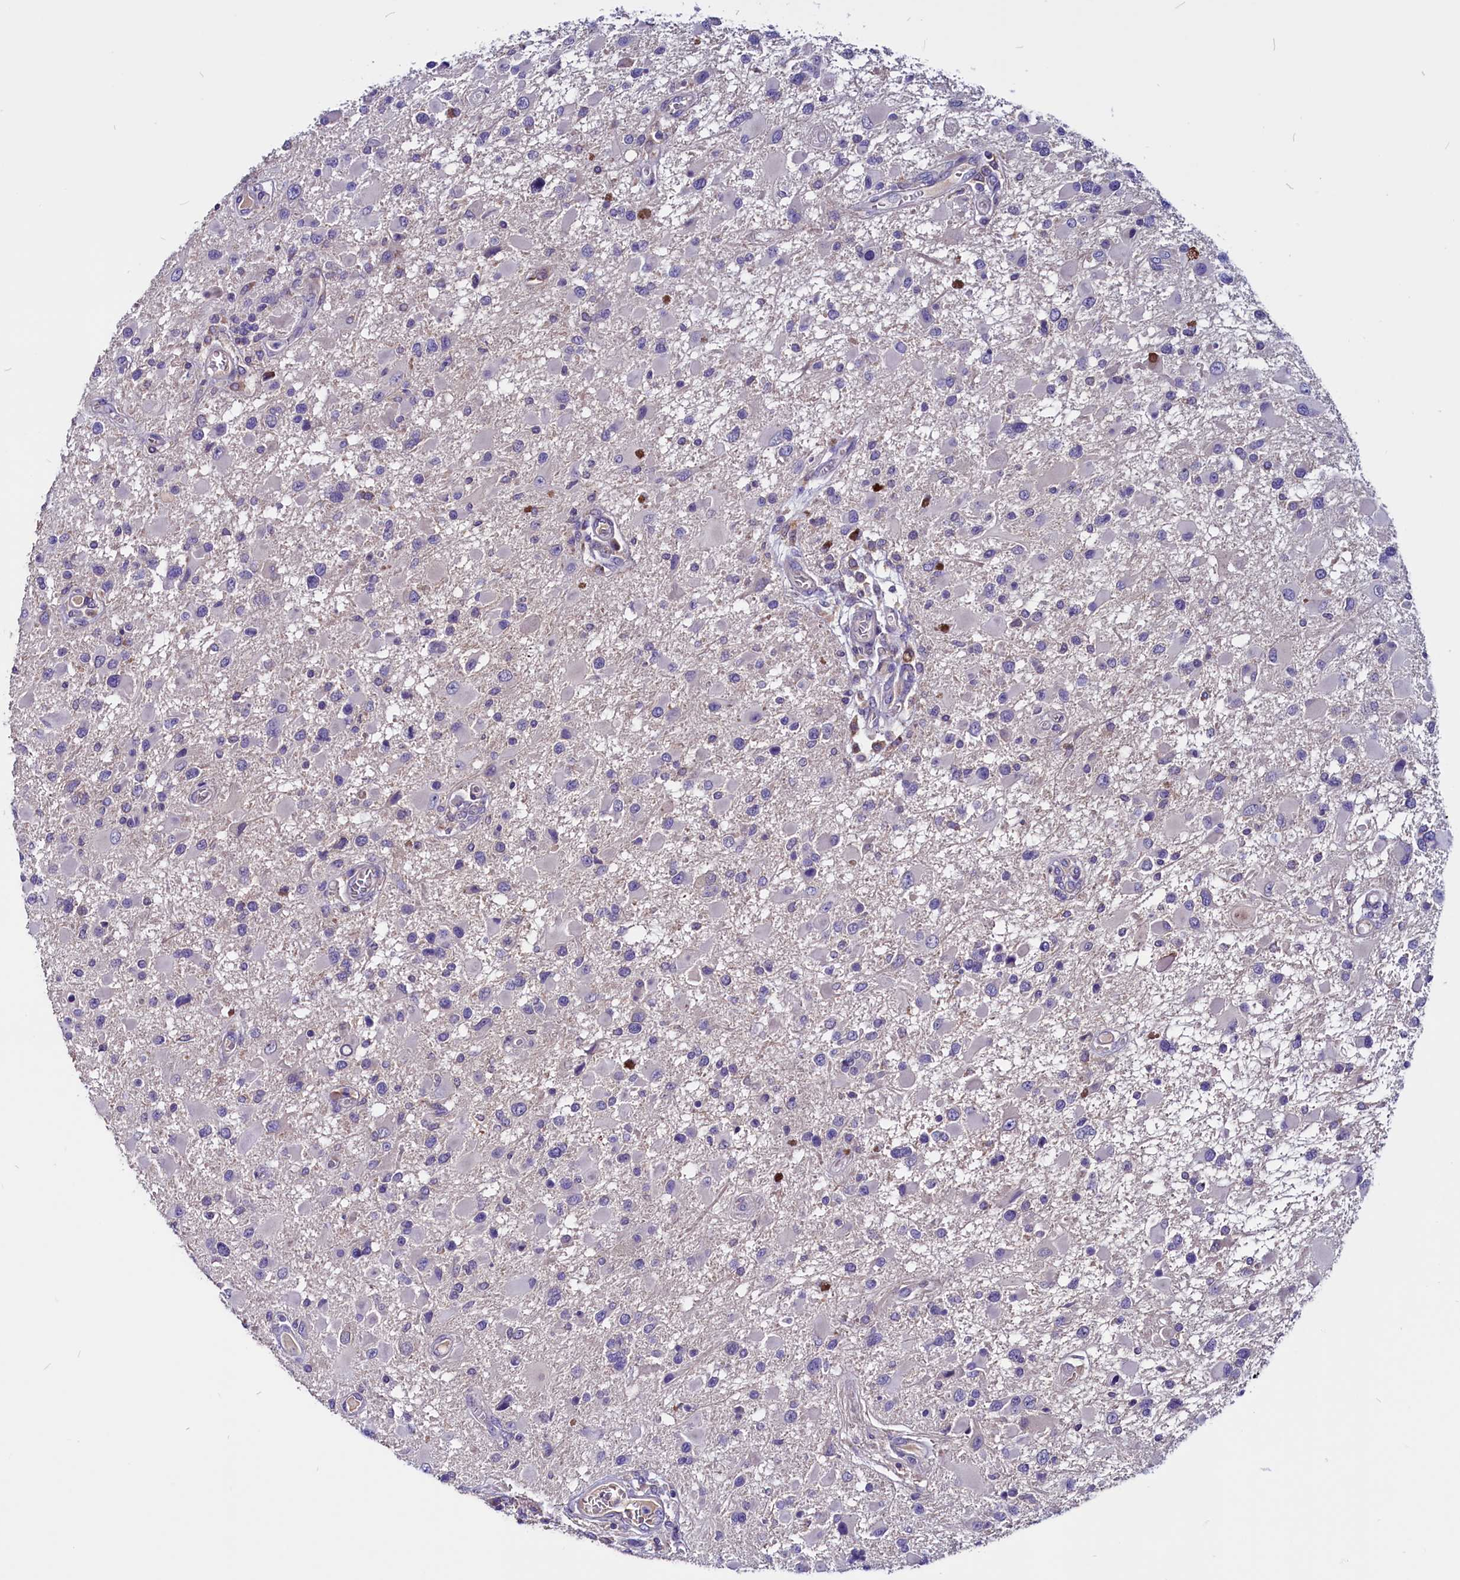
{"staining": {"intensity": "negative", "quantity": "none", "location": "none"}, "tissue": "glioma", "cell_type": "Tumor cells", "image_type": "cancer", "snomed": [{"axis": "morphology", "description": "Glioma, malignant, High grade"}, {"axis": "topography", "description": "Brain"}], "caption": "Image shows no significant protein staining in tumor cells of malignant glioma (high-grade).", "gene": "CCBE1", "patient": {"sex": "male", "age": 53}}